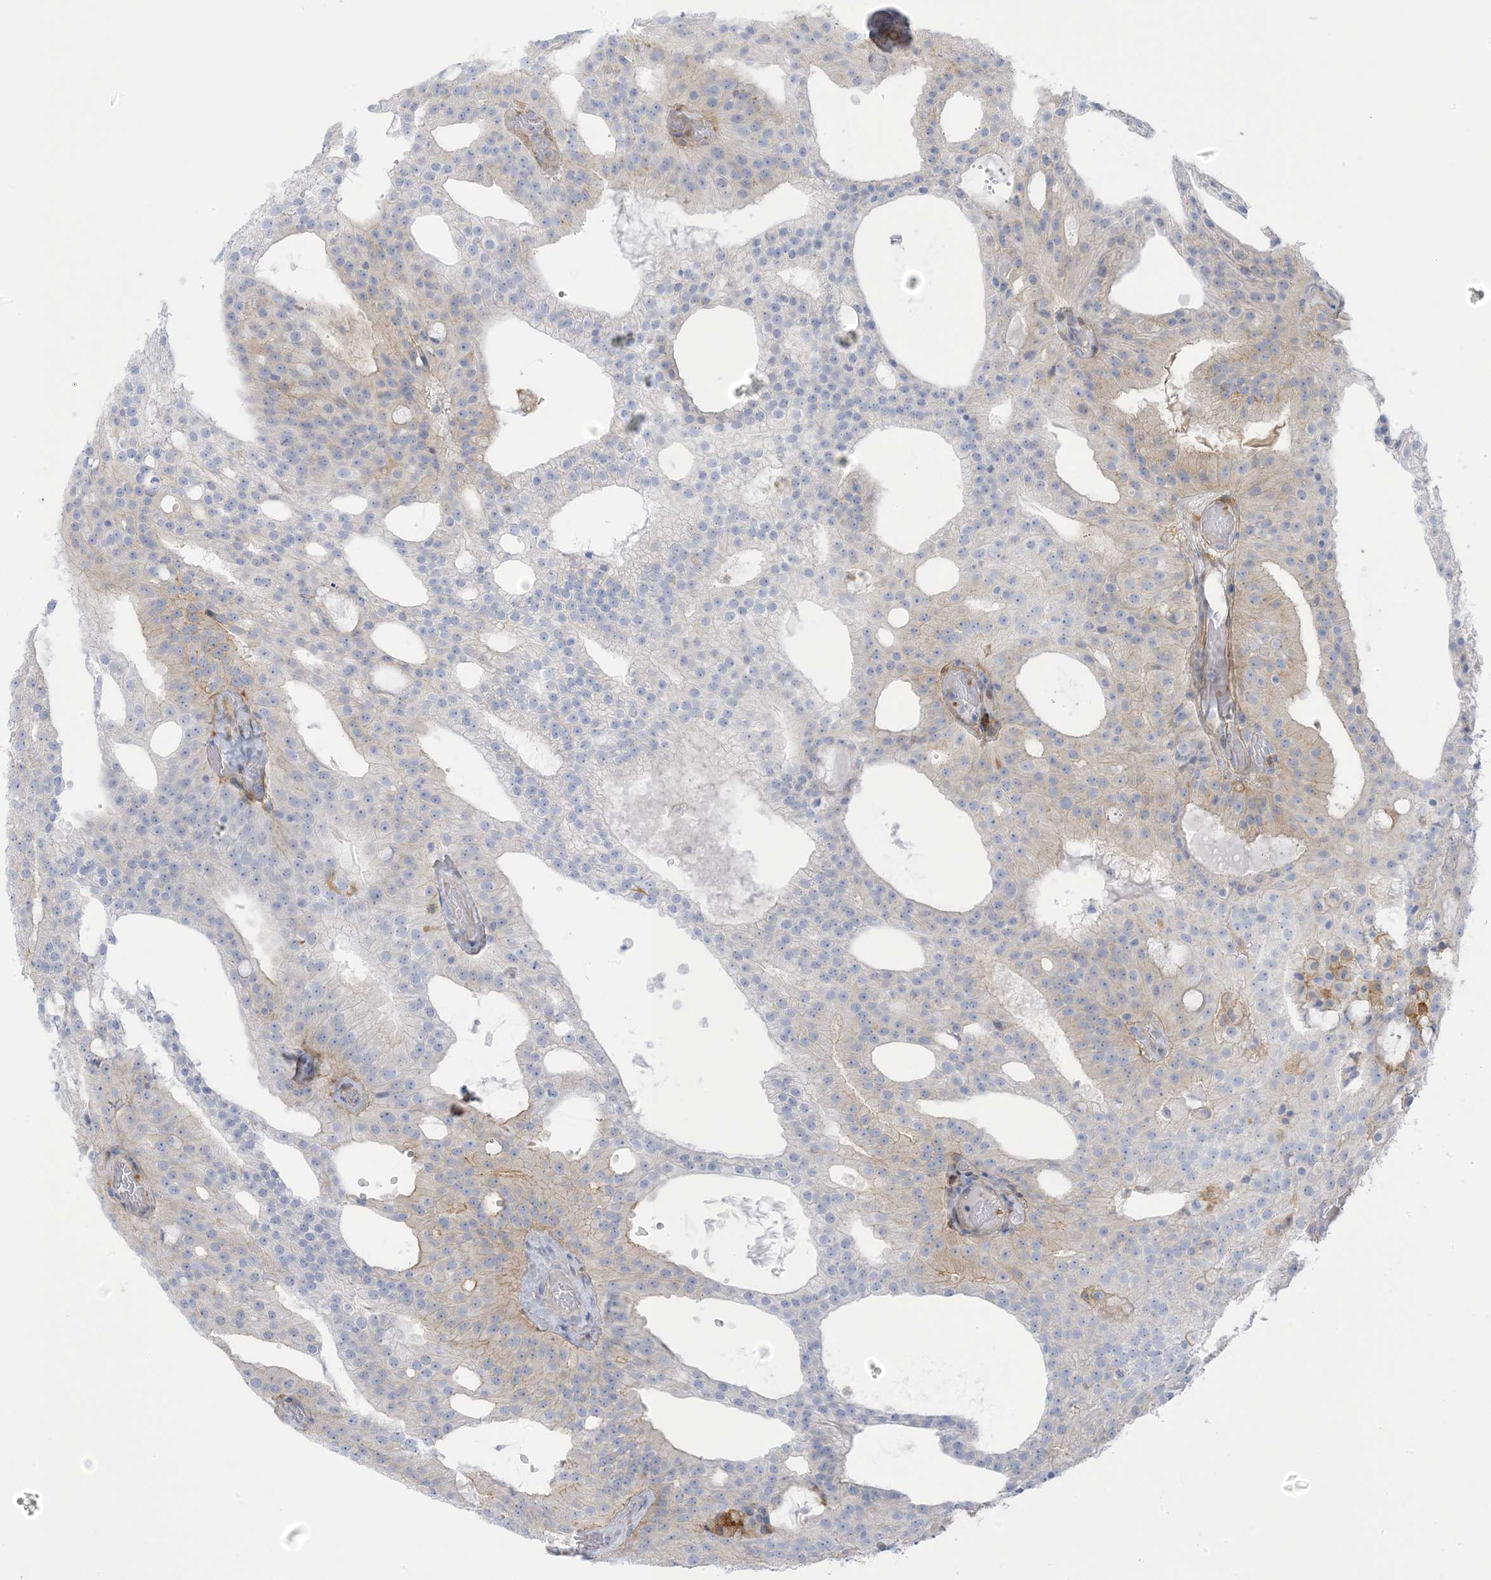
{"staining": {"intensity": "weak", "quantity": "<25%", "location": "cytoplasmic/membranous"}, "tissue": "prostate cancer", "cell_type": "Tumor cells", "image_type": "cancer", "snomed": [{"axis": "morphology", "description": "Adenocarcinoma, Medium grade"}, {"axis": "topography", "description": "Prostate"}], "caption": "This image is of prostate cancer (adenocarcinoma (medium-grade)) stained with IHC to label a protein in brown with the nuclei are counter-stained blue. There is no expression in tumor cells.", "gene": "ICMT", "patient": {"sex": "male", "age": 88}}